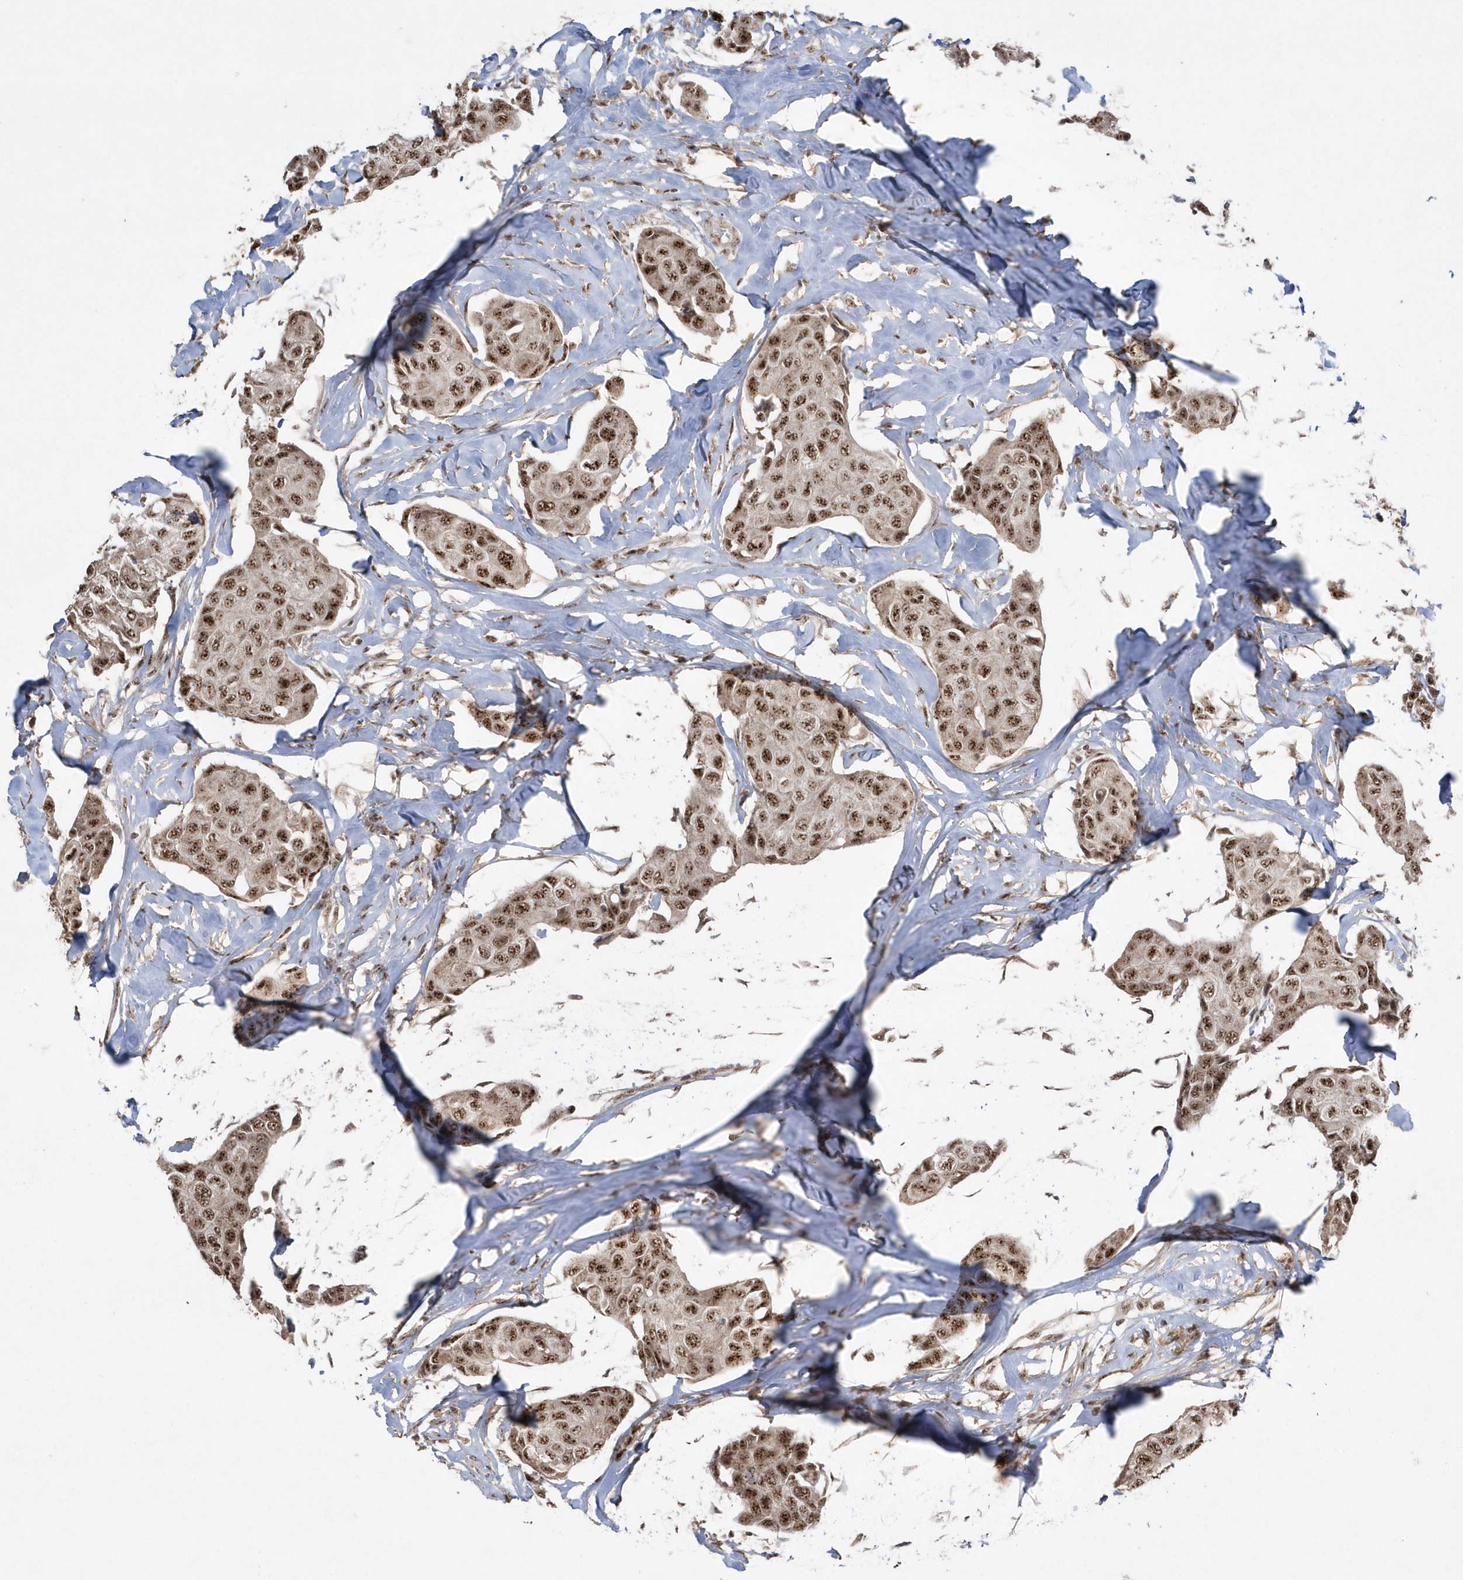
{"staining": {"intensity": "strong", "quantity": ">75%", "location": "nuclear"}, "tissue": "breast cancer", "cell_type": "Tumor cells", "image_type": "cancer", "snomed": [{"axis": "morphology", "description": "Duct carcinoma"}, {"axis": "topography", "description": "Breast"}], "caption": "Protein expression analysis of human invasive ductal carcinoma (breast) reveals strong nuclear expression in about >75% of tumor cells. The staining was performed using DAB to visualize the protein expression in brown, while the nuclei were stained in blue with hematoxylin (Magnification: 20x).", "gene": "POLR3B", "patient": {"sex": "female", "age": 80}}